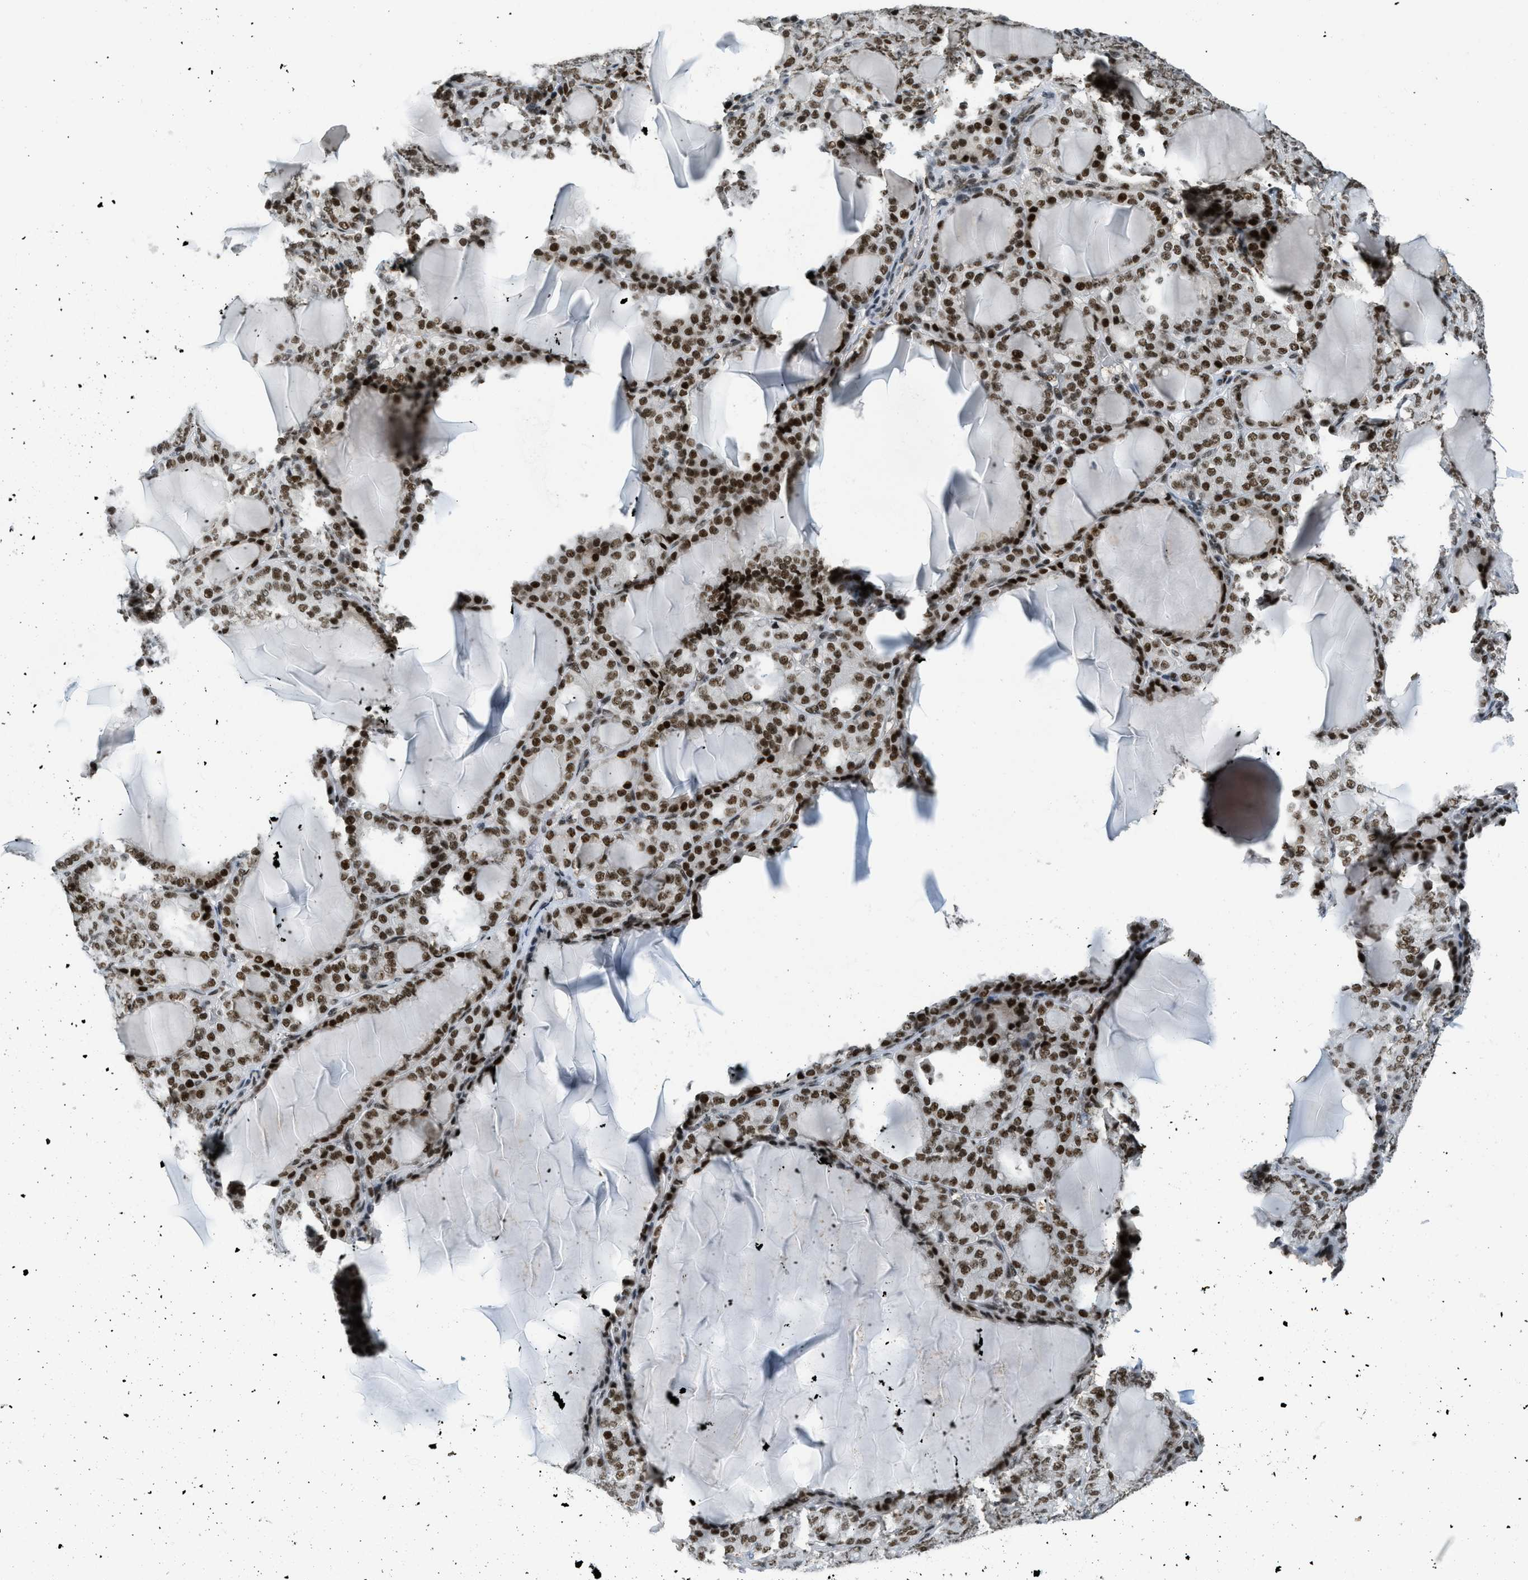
{"staining": {"intensity": "strong", "quantity": ">75%", "location": "nuclear"}, "tissue": "thyroid gland", "cell_type": "Glandular cells", "image_type": "normal", "snomed": [{"axis": "morphology", "description": "Normal tissue, NOS"}, {"axis": "topography", "description": "Thyroid gland"}], "caption": "Immunohistochemistry (IHC) micrograph of benign thyroid gland stained for a protein (brown), which shows high levels of strong nuclear staining in approximately >75% of glandular cells.", "gene": "URB1", "patient": {"sex": "female", "age": 28}}